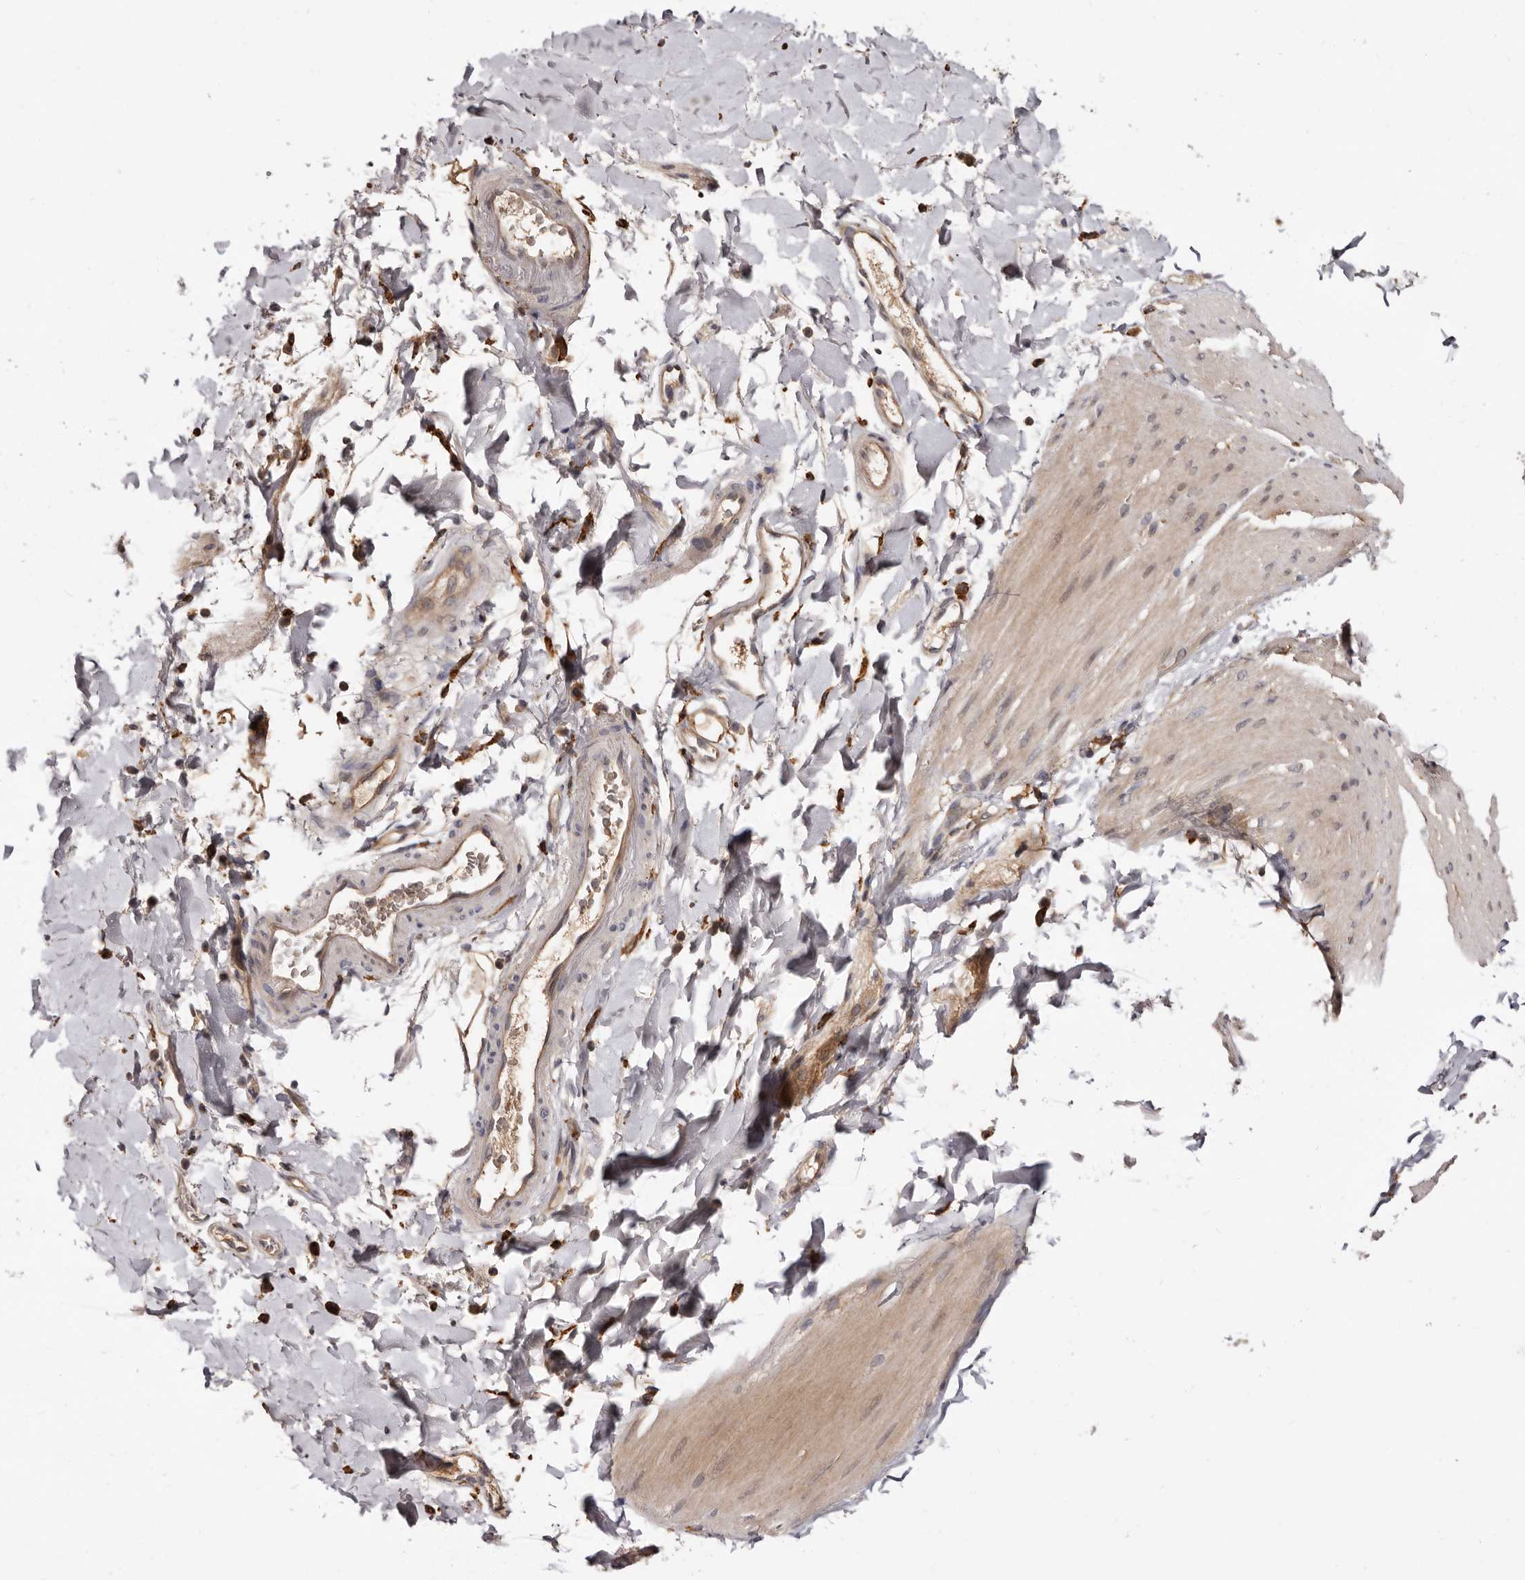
{"staining": {"intensity": "weak", "quantity": "25%-75%", "location": "cytoplasmic/membranous"}, "tissue": "smooth muscle", "cell_type": "Smooth muscle cells", "image_type": "normal", "snomed": [{"axis": "morphology", "description": "Normal tissue, NOS"}, {"axis": "topography", "description": "Smooth muscle"}, {"axis": "topography", "description": "Small intestine"}], "caption": "Immunohistochemical staining of normal human smooth muscle reveals weak cytoplasmic/membranous protein expression in approximately 25%-75% of smooth muscle cells.", "gene": "INAVA", "patient": {"sex": "female", "age": 84}}